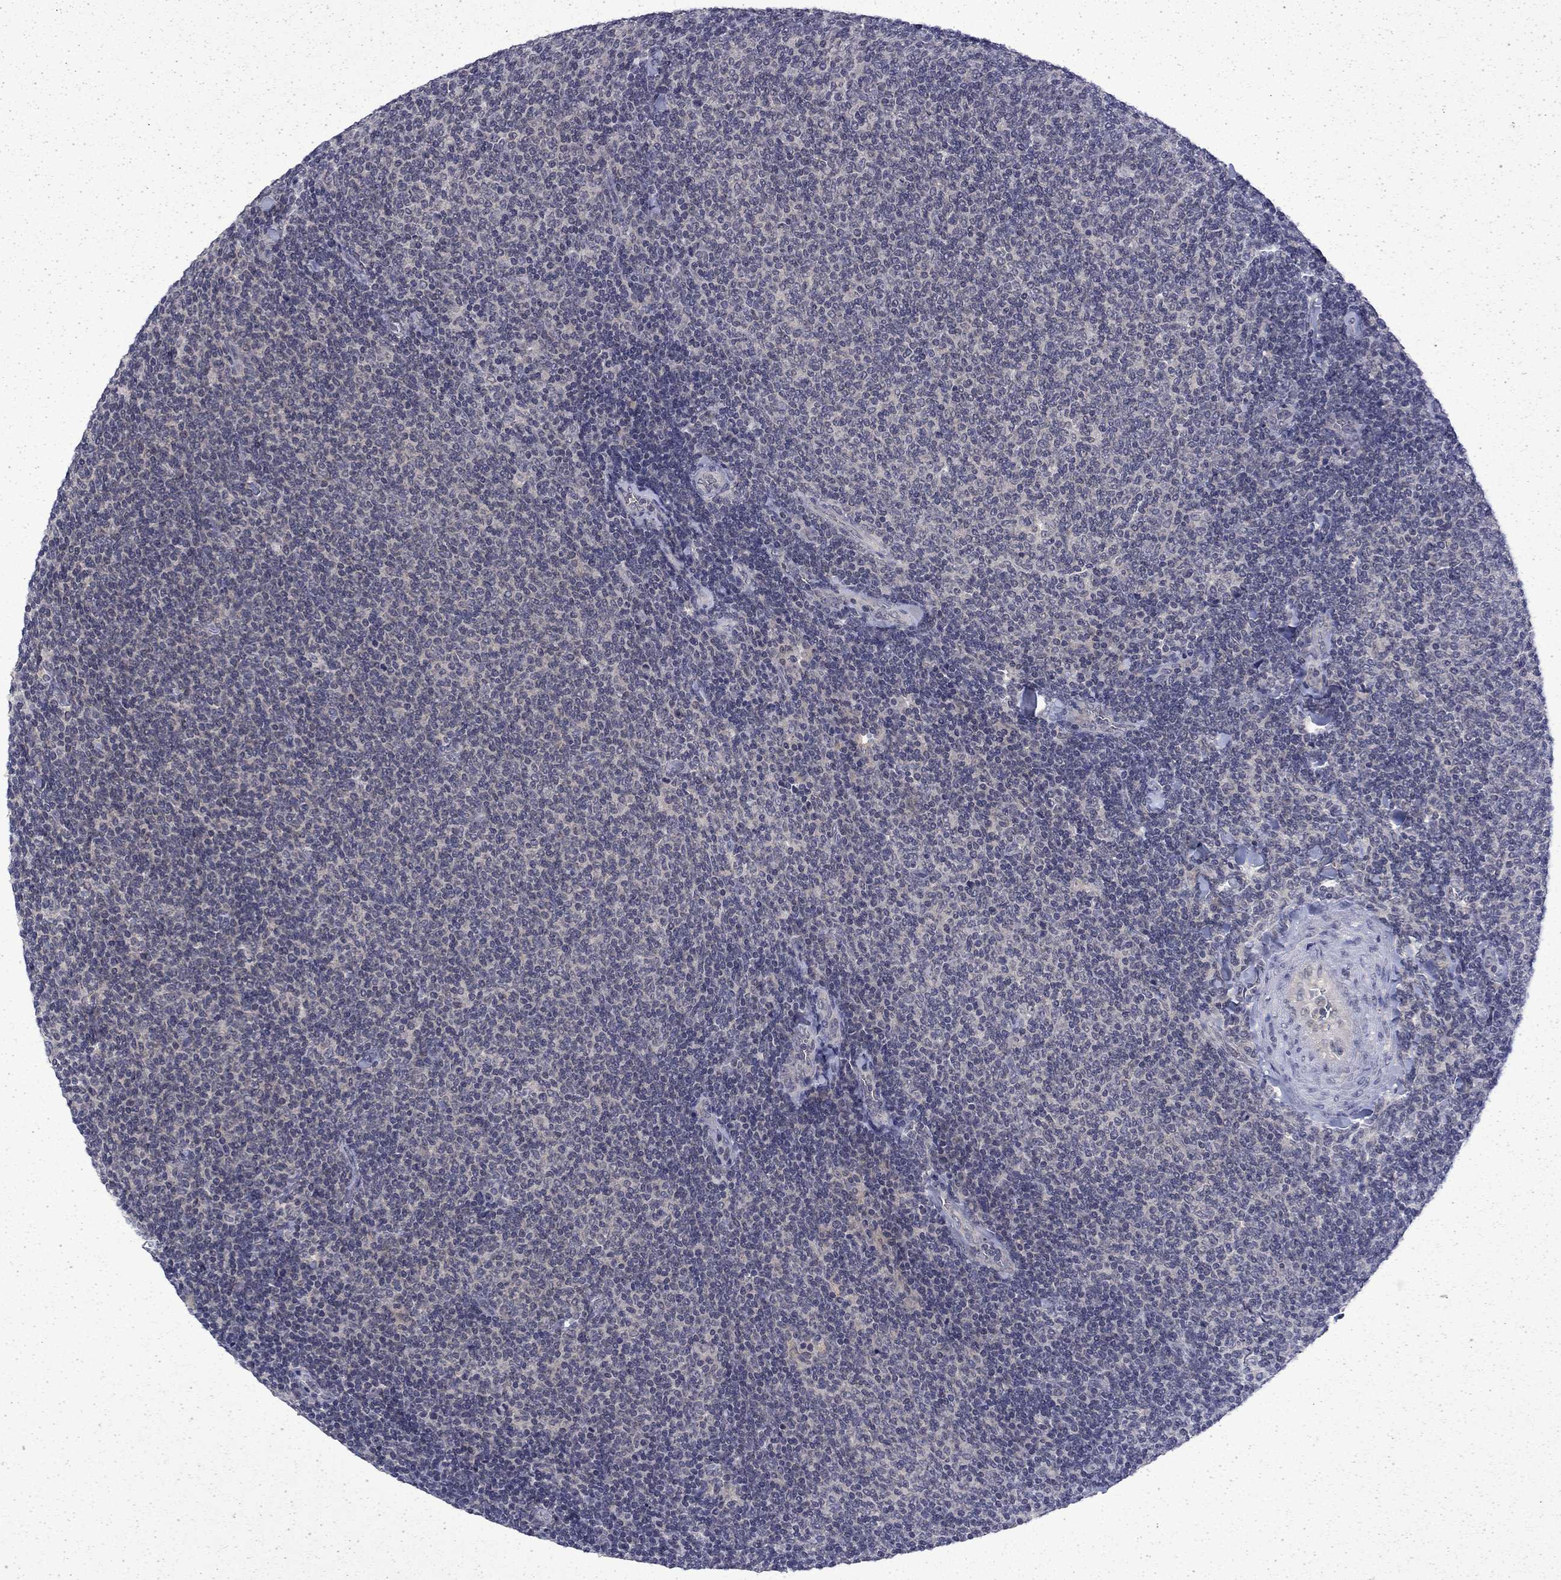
{"staining": {"intensity": "negative", "quantity": "none", "location": "none"}, "tissue": "lymphoma", "cell_type": "Tumor cells", "image_type": "cancer", "snomed": [{"axis": "morphology", "description": "Malignant lymphoma, non-Hodgkin's type, Low grade"}, {"axis": "topography", "description": "Lymph node"}], "caption": "Lymphoma was stained to show a protein in brown. There is no significant expression in tumor cells. The staining is performed using DAB (3,3'-diaminobenzidine) brown chromogen with nuclei counter-stained in using hematoxylin.", "gene": "CHAT", "patient": {"sex": "male", "age": 52}}